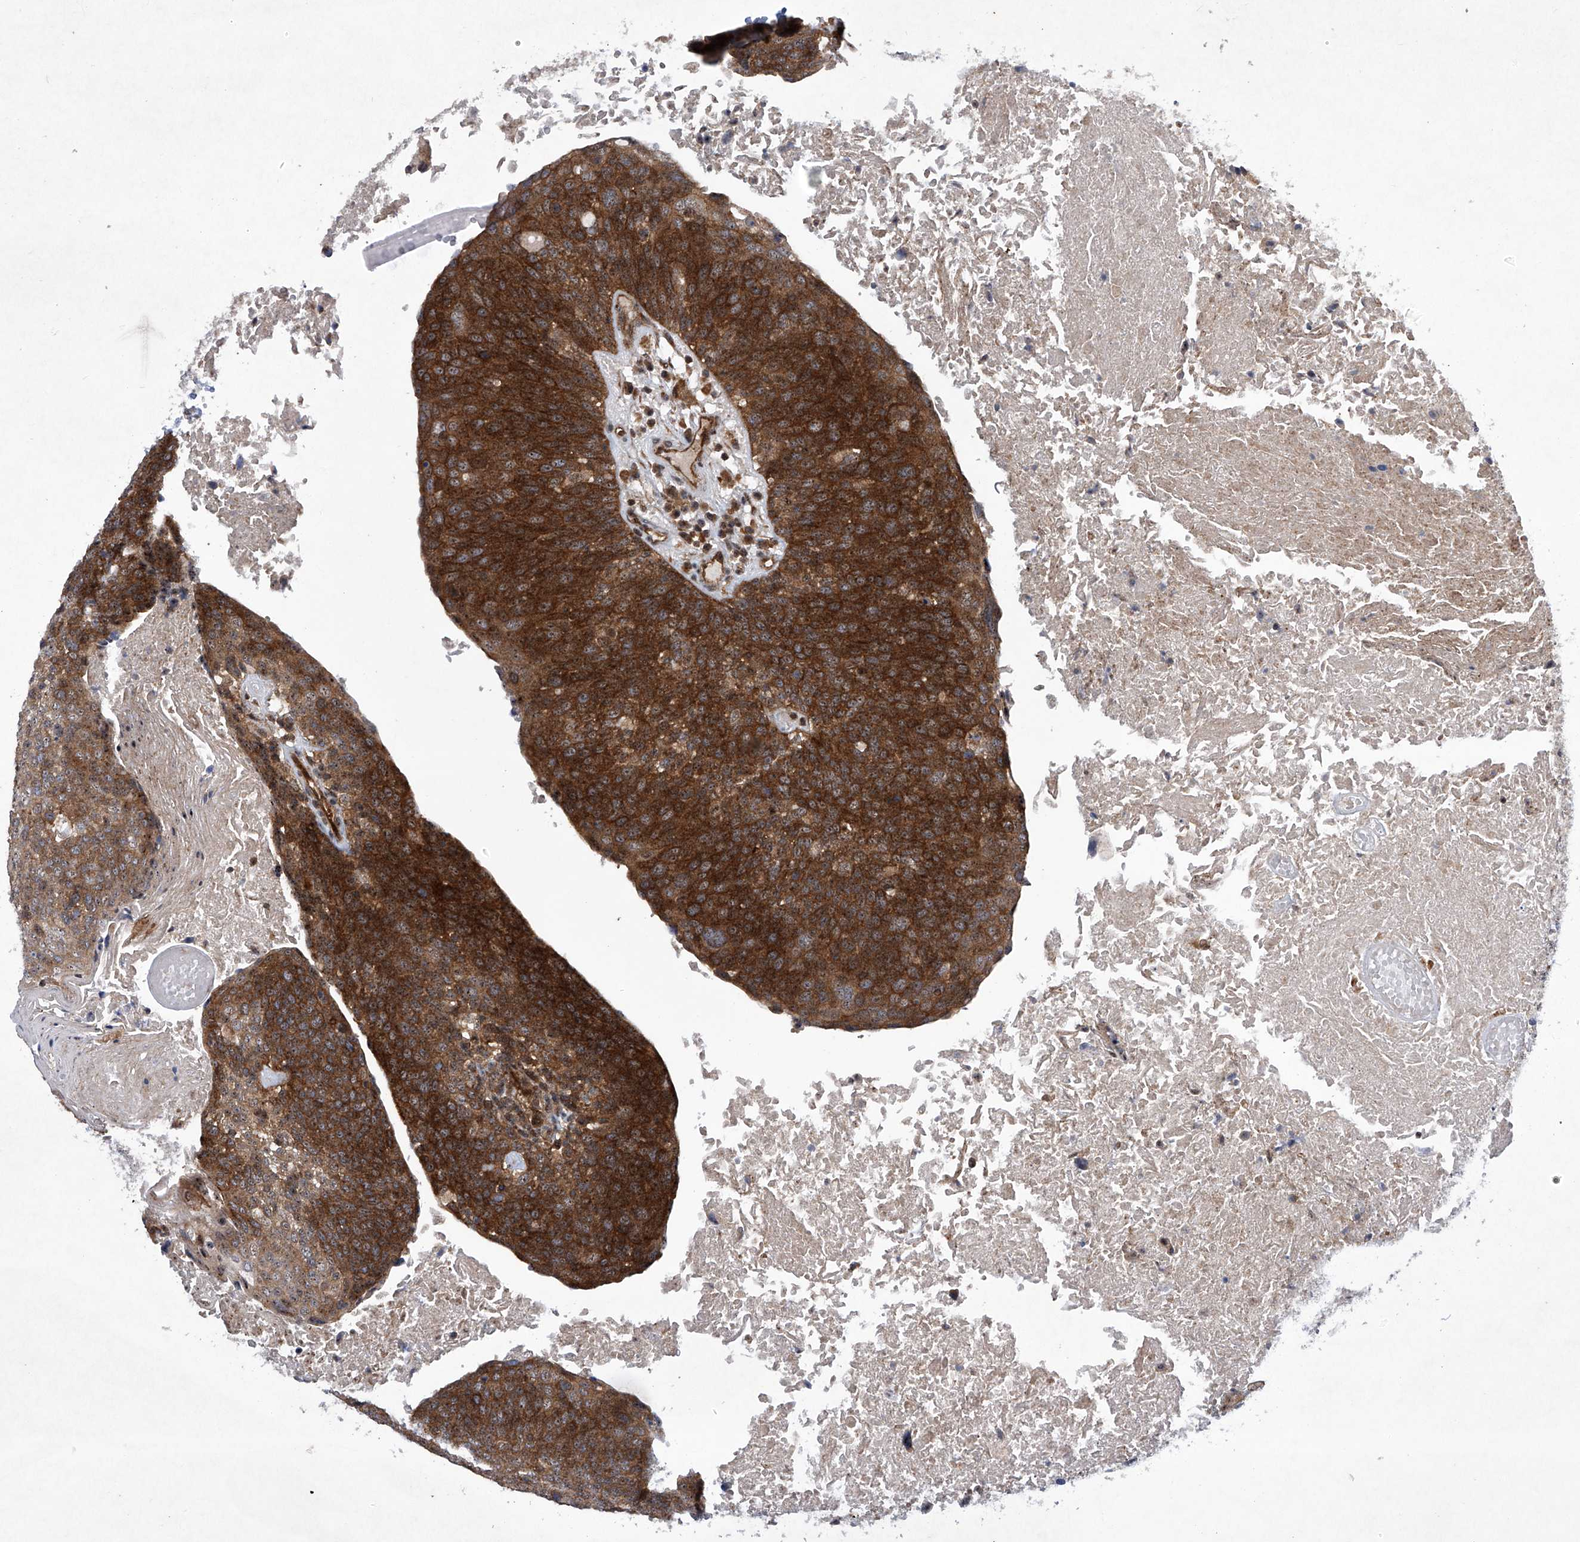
{"staining": {"intensity": "strong", "quantity": ">75%", "location": "nuclear"}, "tissue": "head and neck cancer", "cell_type": "Tumor cells", "image_type": "cancer", "snomed": [{"axis": "morphology", "description": "Squamous cell carcinoma, NOS"}, {"axis": "morphology", "description": "Squamous cell carcinoma, metastatic, NOS"}, {"axis": "topography", "description": "Lymph node"}, {"axis": "topography", "description": "Head-Neck"}], "caption": "Strong nuclear staining is seen in approximately >75% of tumor cells in head and neck cancer.", "gene": "CISH", "patient": {"sex": "male", "age": 62}}